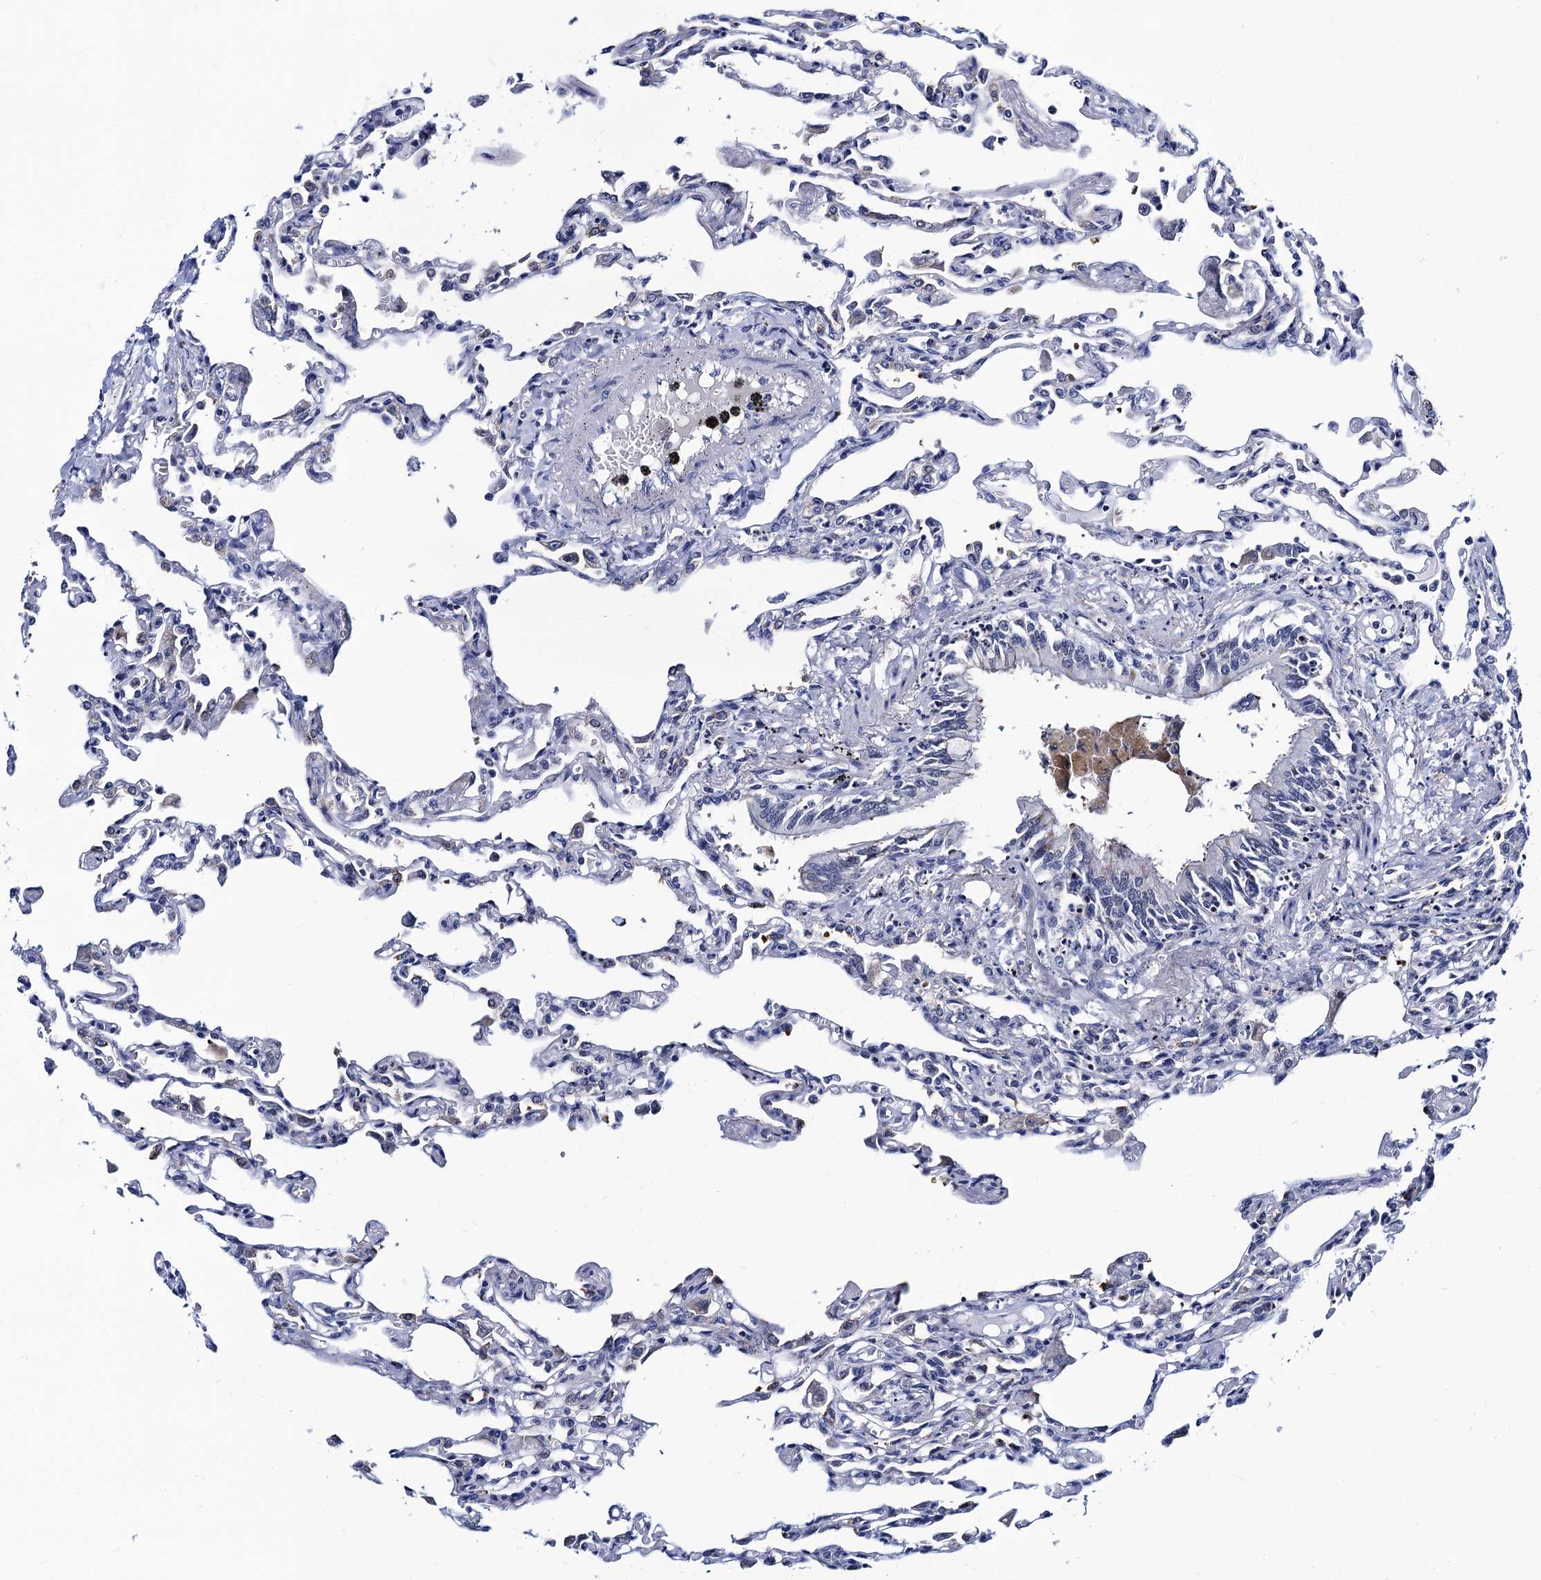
{"staining": {"intensity": "negative", "quantity": "none", "location": "none"}, "tissue": "lung", "cell_type": "Alveolar cells", "image_type": "normal", "snomed": [{"axis": "morphology", "description": "Normal tissue, NOS"}, {"axis": "topography", "description": "Bronchus"}, {"axis": "topography", "description": "Lung"}], "caption": "The micrograph demonstrates no significant staining in alveolar cells of lung.", "gene": "SLC7A10", "patient": {"sex": "female", "age": 49}}